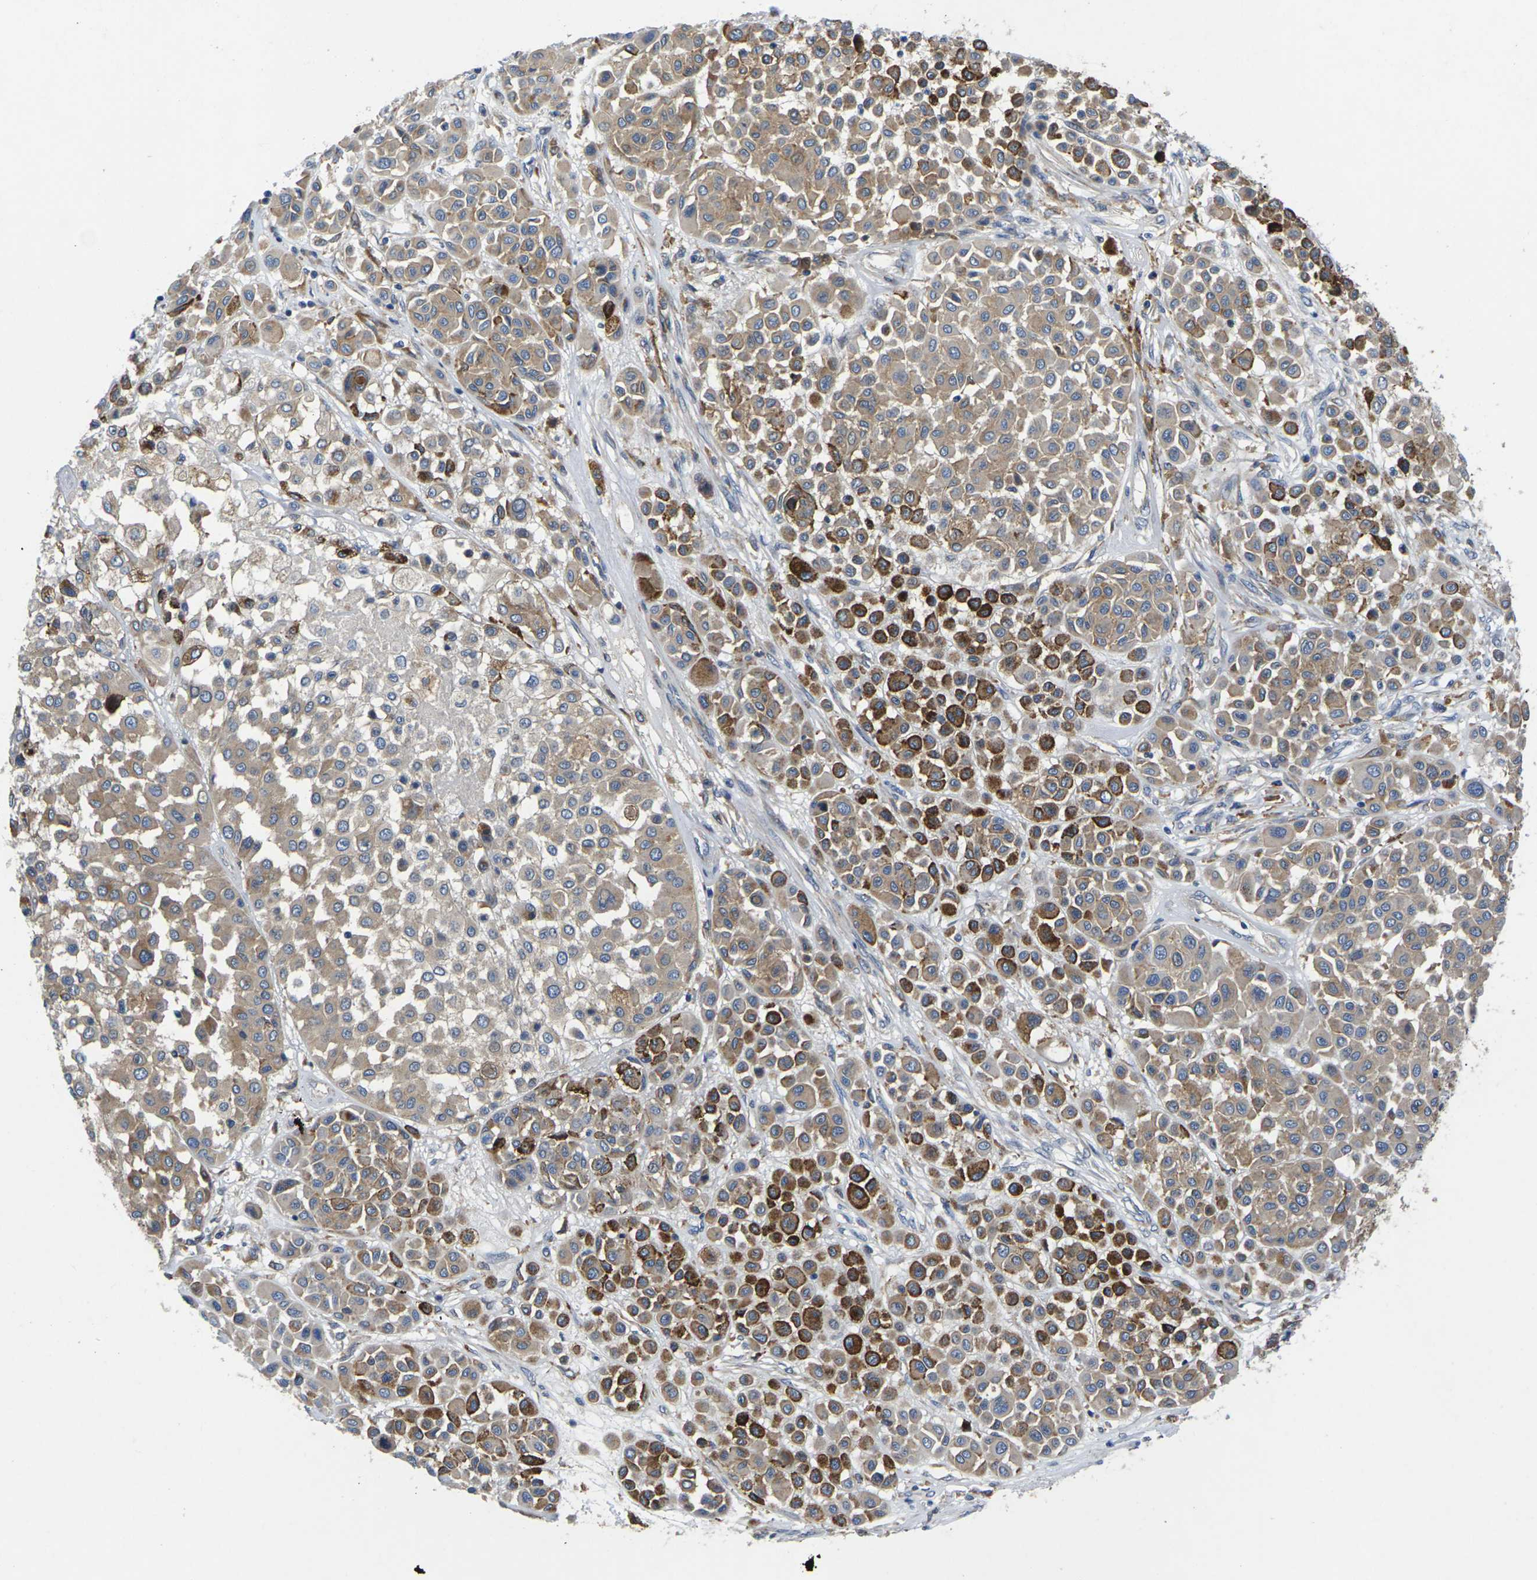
{"staining": {"intensity": "moderate", "quantity": ">75%", "location": "cytoplasmic/membranous"}, "tissue": "melanoma", "cell_type": "Tumor cells", "image_type": "cancer", "snomed": [{"axis": "morphology", "description": "Malignant melanoma, Metastatic site"}, {"axis": "topography", "description": "Soft tissue"}], "caption": "A photomicrograph of melanoma stained for a protein displays moderate cytoplasmic/membranous brown staining in tumor cells.", "gene": "SCNN1A", "patient": {"sex": "male", "age": 41}}